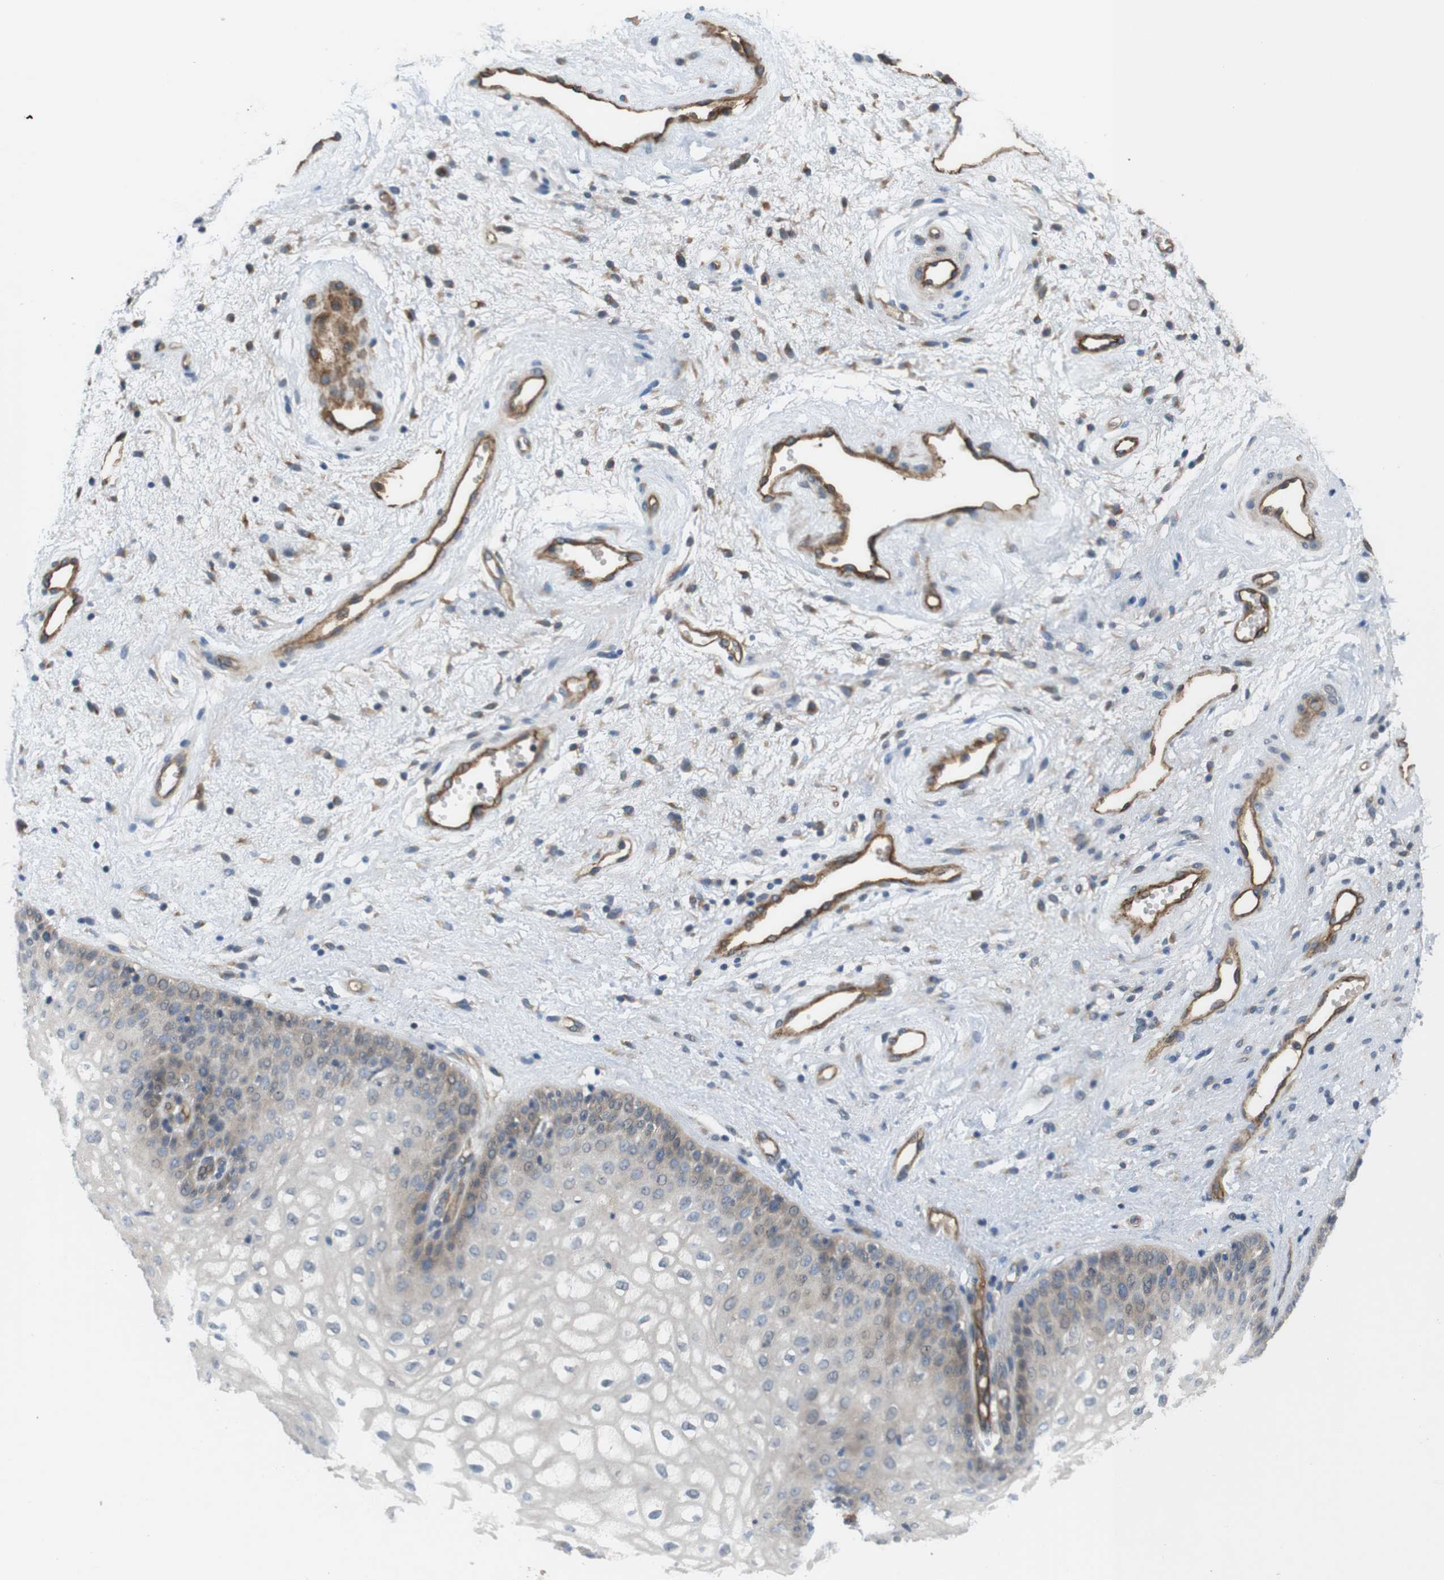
{"staining": {"intensity": "weak", "quantity": "<25%", "location": "cytoplasmic/membranous"}, "tissue": "vagina", "cell_type": "Squamous epithelial cells", "image_type": "normal", "snomed": [{"axis": "morphology", "description": "Normal tissue, NOS"}, {"axis": "topography", "description": "Vagina"}], "caption": "A high-resolution histopathology image shows IHC staining of unremarkable vagina, which reveals no significant expression in squamous epithelial cells.", "gene": "BVES", "patient": {"sex": "female", "age": 34}}